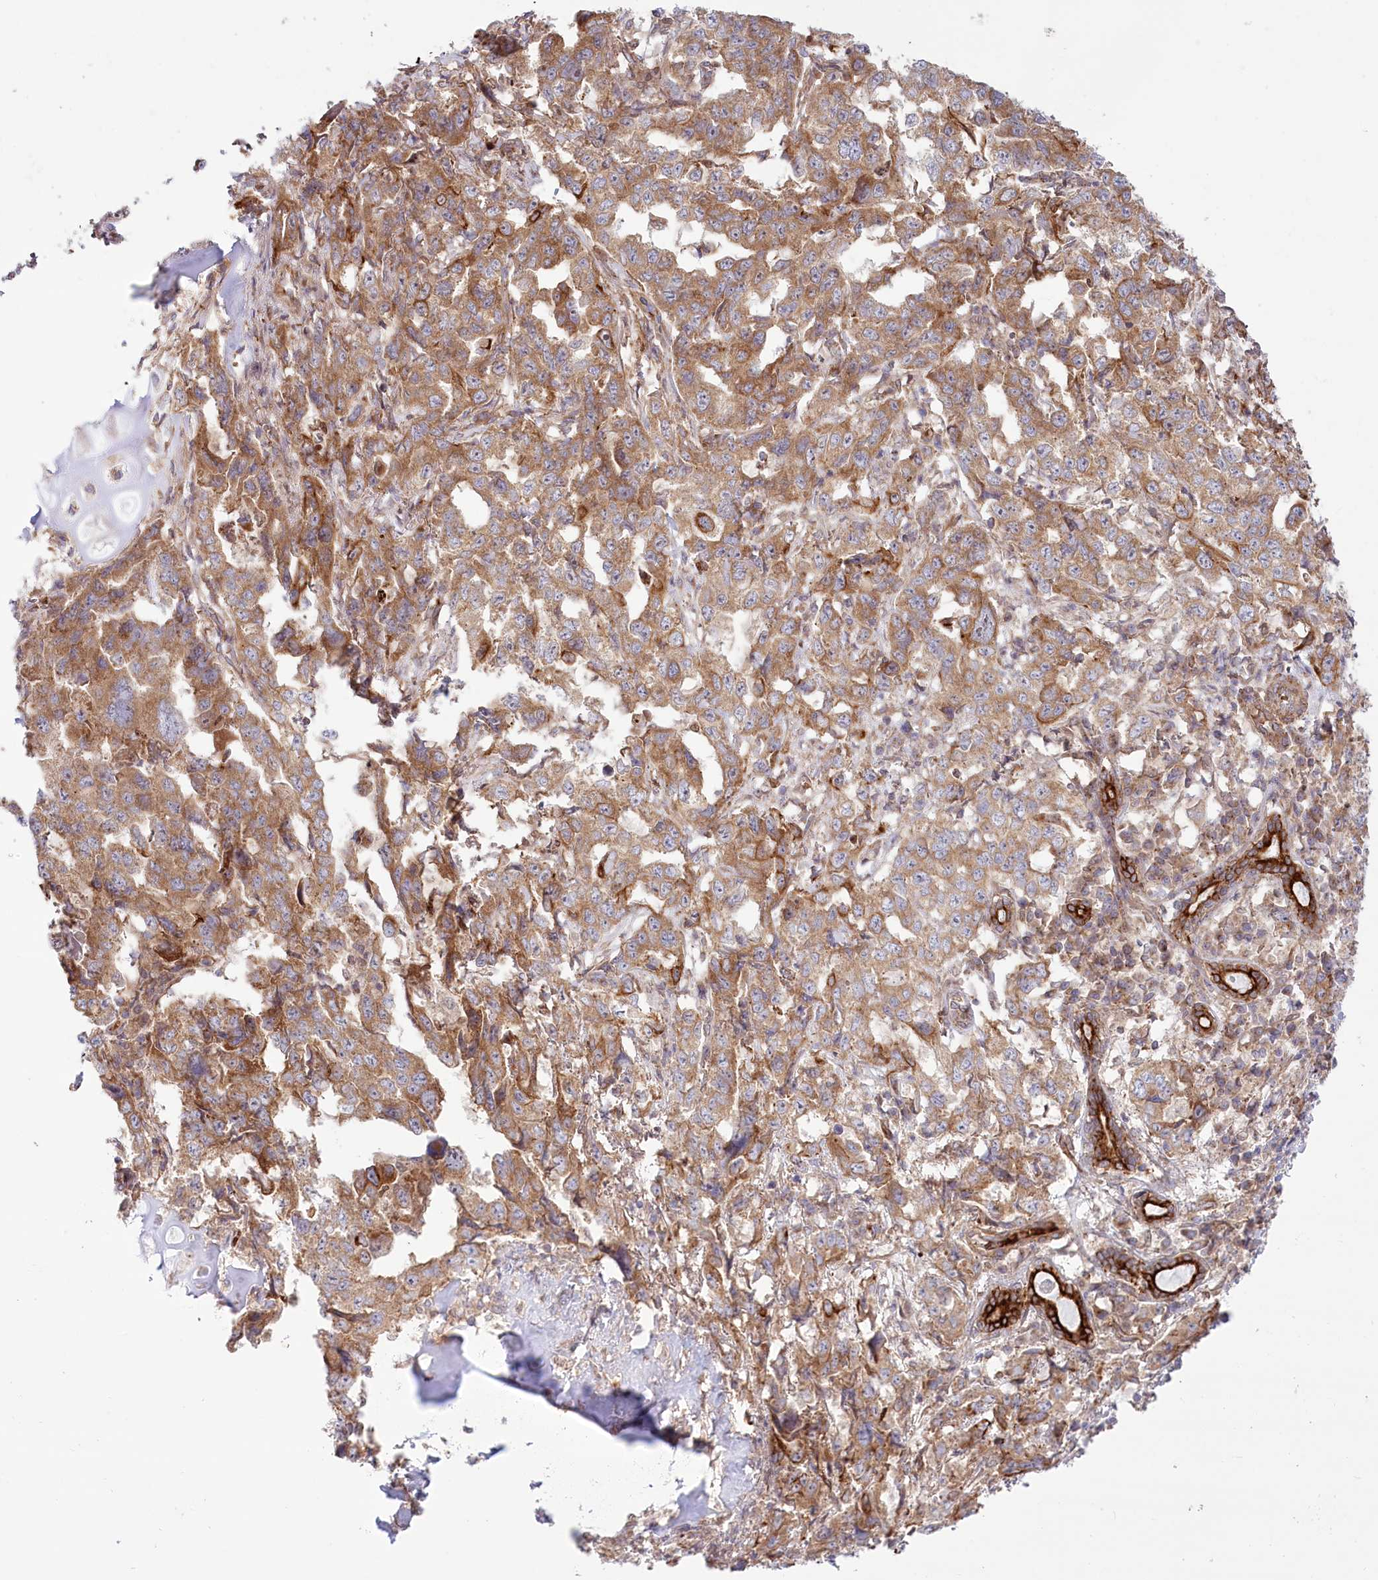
{"staining": {"intensity": "moderate", "quantity": ">75%", "location": "cytoplasmic/membranous"}, "tissue": "lung cancer", "cell_type": "Tumor cells", "image_type": "cancer", "snomed": [{"axis": "morphology", "description": "Adenocarcinoma, NOS"}, {"axis": "topography", "description": "Lung"}], "caption": "Lung adenocarcinoma stained for a protein shows moderate cytoplasmic/membranous positivity in tumor cells.", "gene": "COMMD3", "patient": {"sex": "female", "age": 51}}